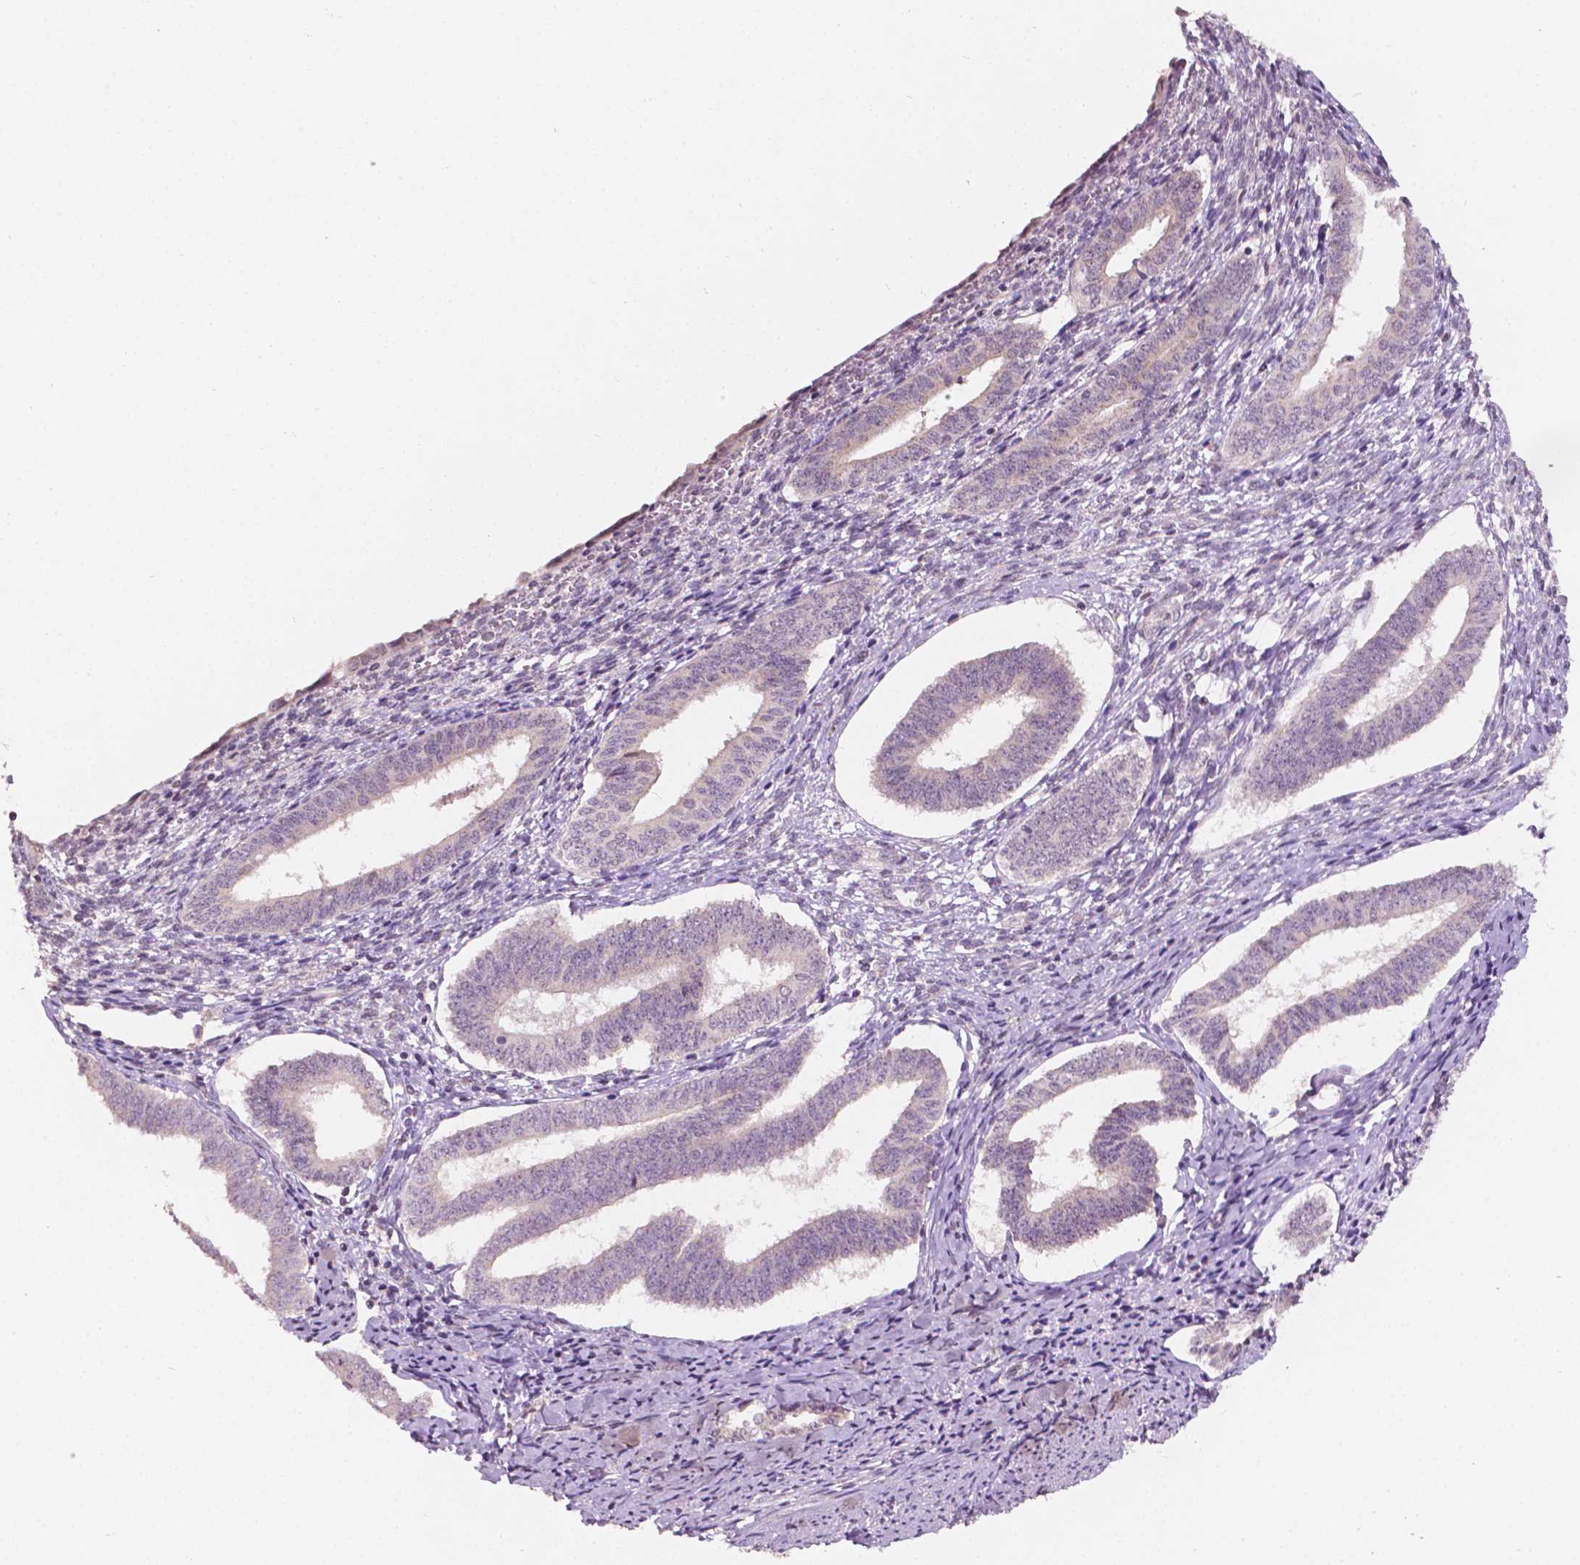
{"staining": {"intensity": "negative", "quantity": "none", "location": "none"}, "tissue": "cervical cancer", "cell_type": "Tumor cells", "image_type": "cancer", "snomed": [{"axis": "morphology", "description": "Squamous cell carcinoma, NOS"}, {"axis": "topography", "description": "Cervix"}], "caption": "Immunohistochemistry (IHC) of human cervical cancer (squamous cell carcinoma) displays no positivity in tumor cells.", "gene": "NOS1AP", "patient": {"sex": "female", "age": 59}}